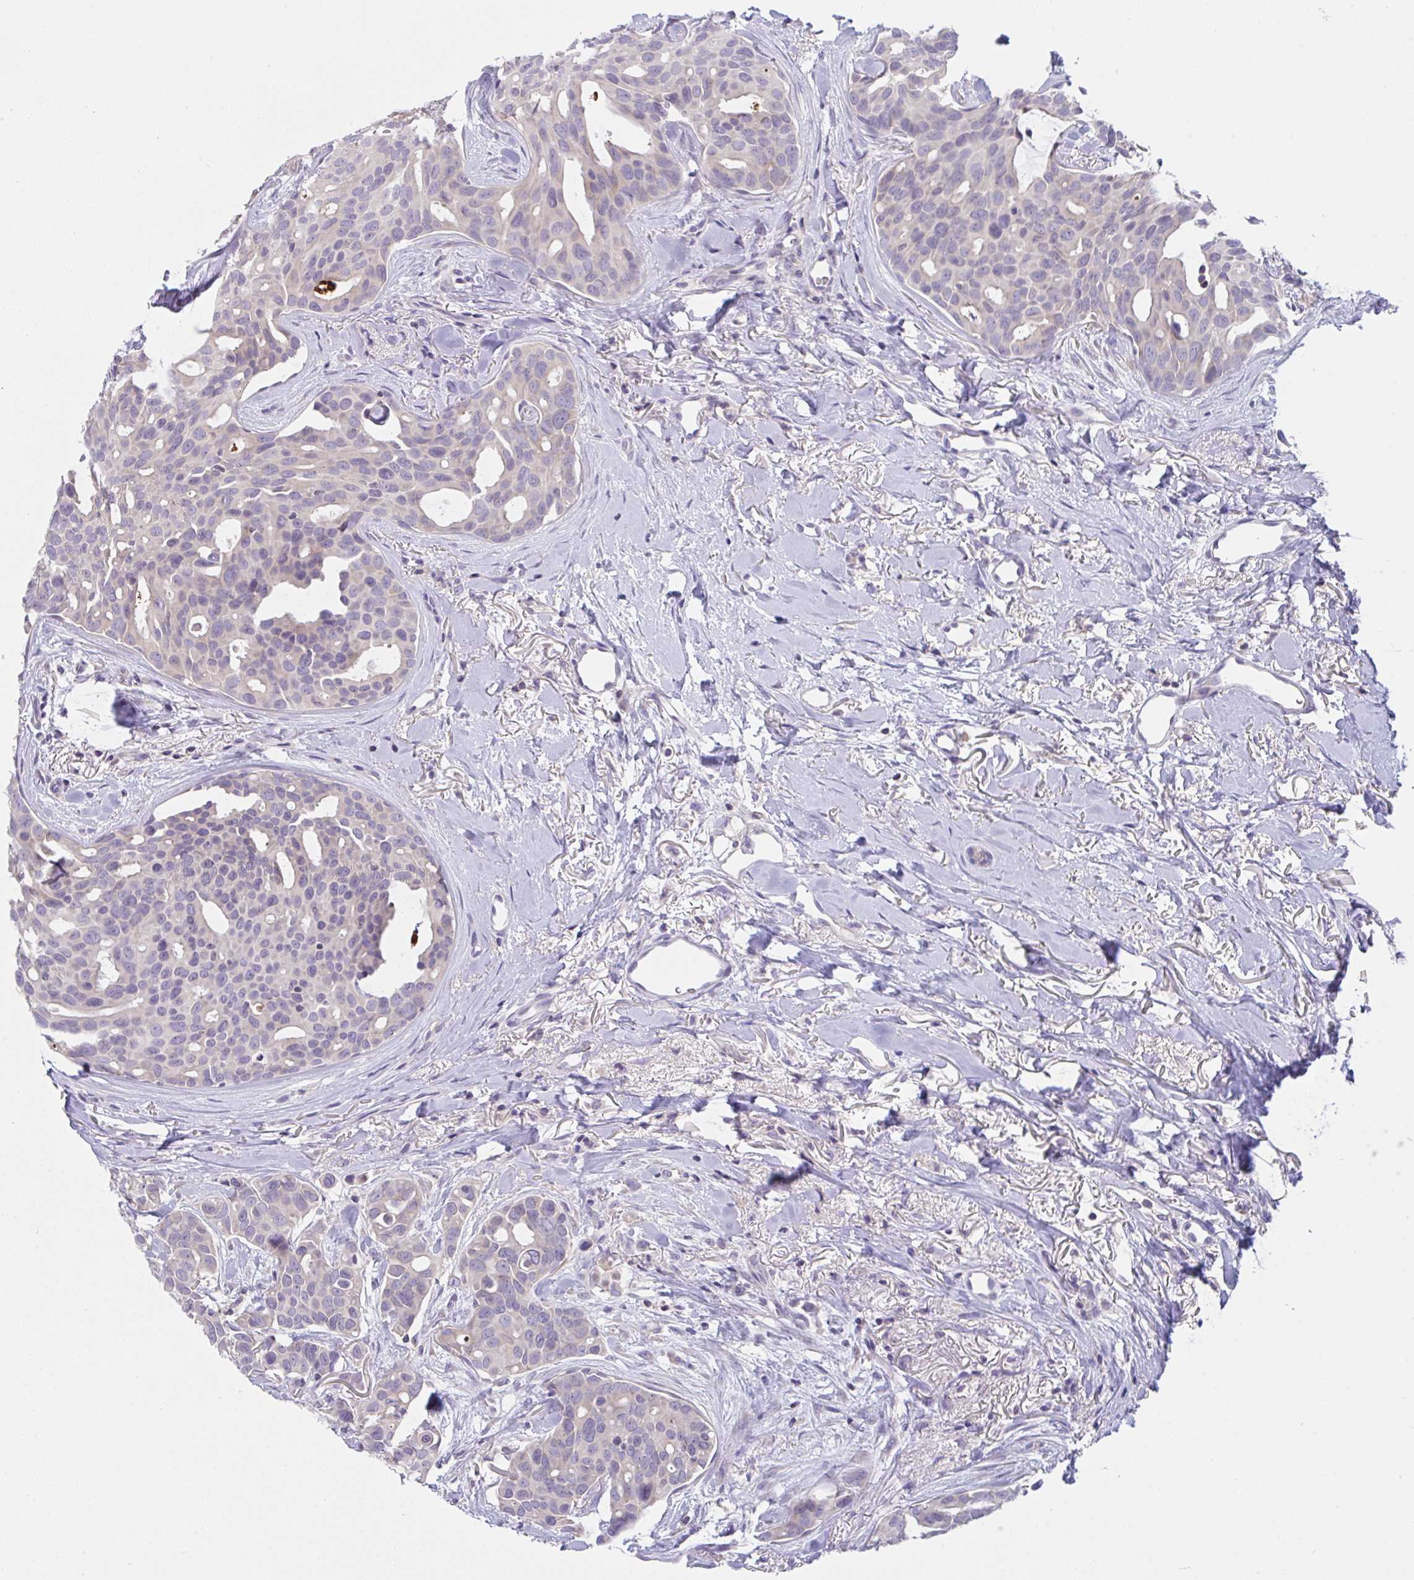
{"staining": {"intensity": "negative", "quantity": "none", "location": "none"}, "tissue": "breast cancer", "cell_type": "Tumor cells", "image_type": "cancer", "snomed": [{"axis": "morphology", "description": "Duct carcinoma"}, {"axis": "topography", "description": "Breast"}], "caption": "A photomicrograph of human breast intraductal carcinoma is negative for staining in tumor cells.", "gene": "TMEM41A", "patient": {"sex": "female", "age": 54}}